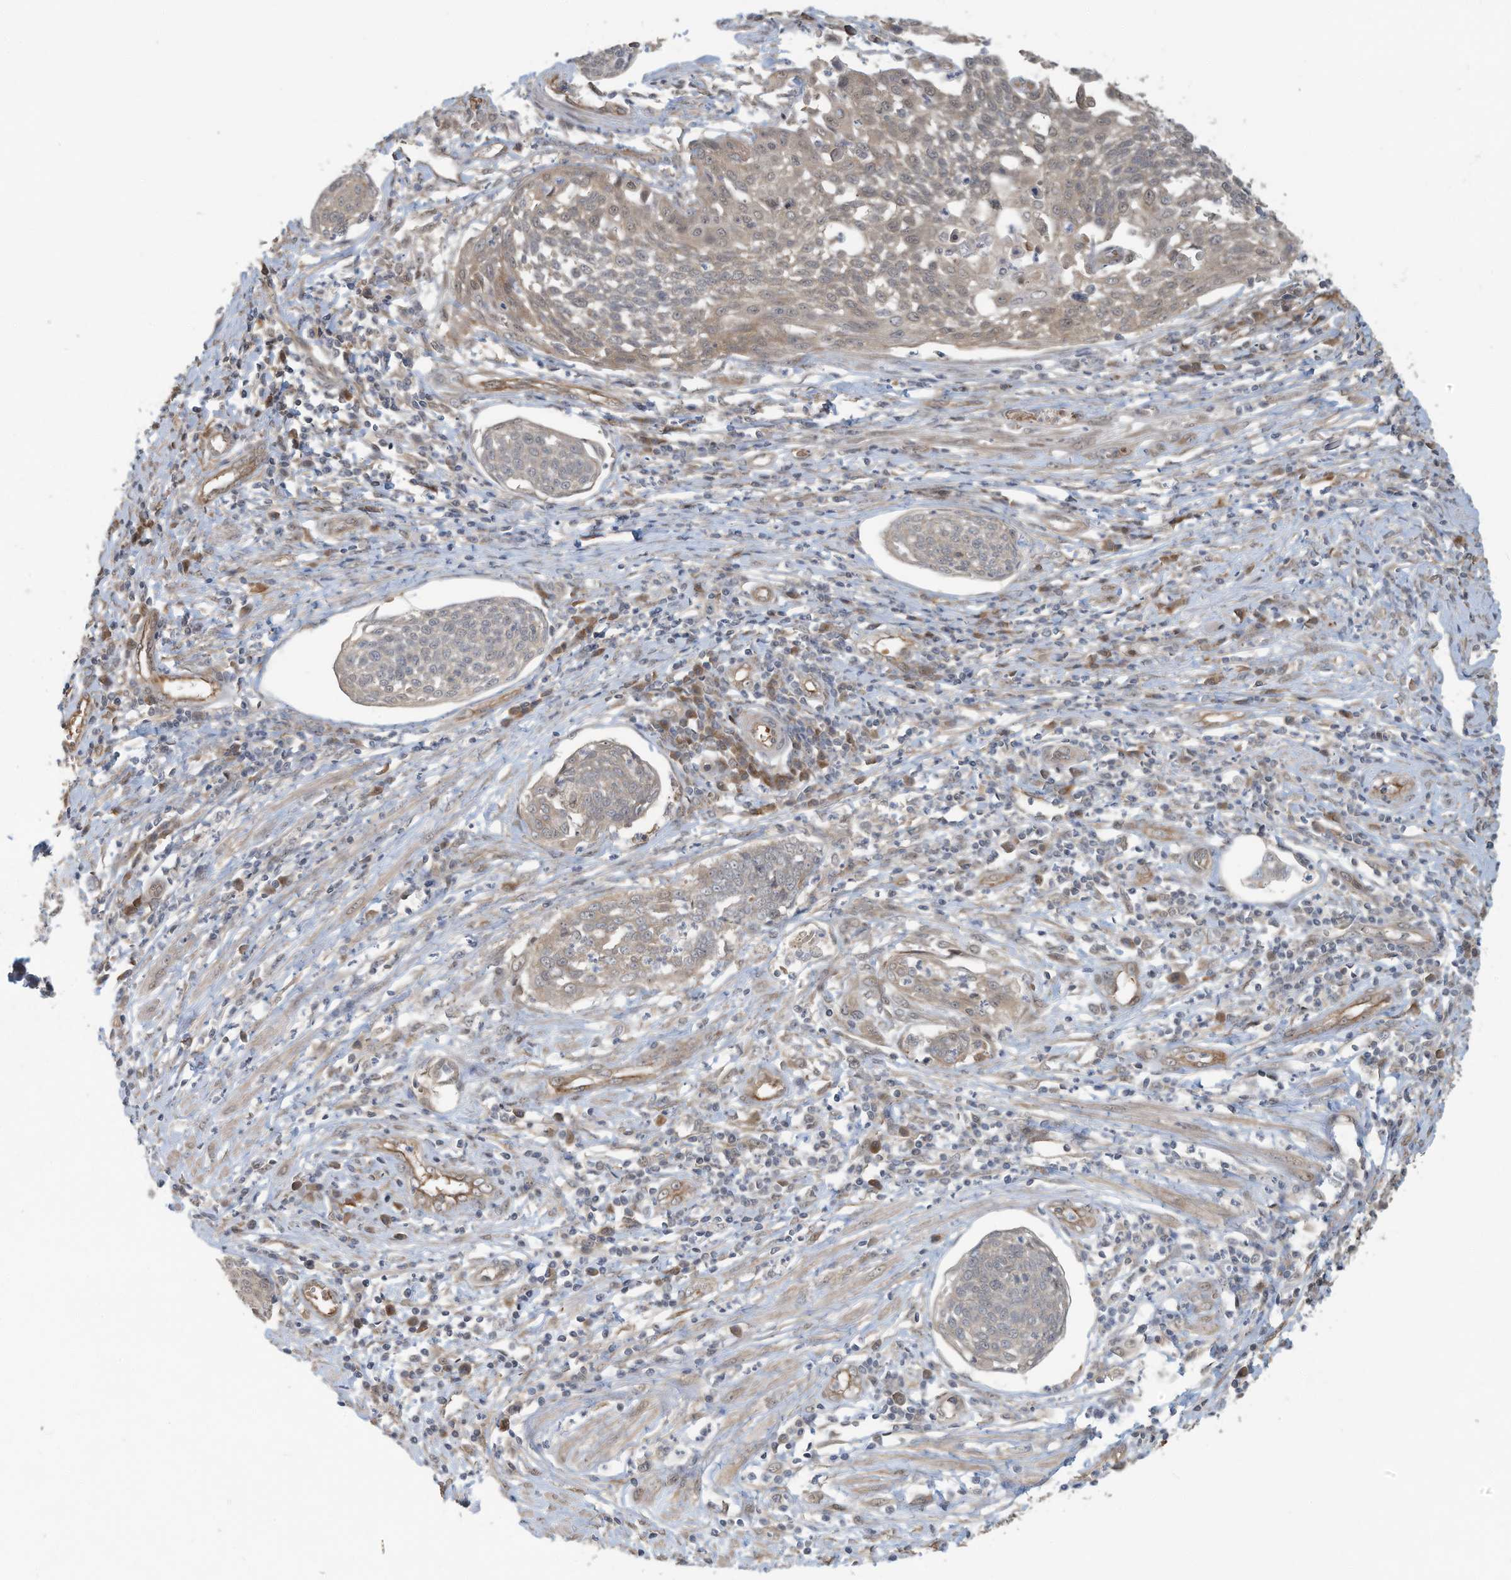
{"staining": {"intensity": "weak", "quantity": ">75%", "location": "cytoplasmic/membranous"}, "tissue": "cervical cancer", "cell_type": "Tumor cells", "image_type": "cancer", "snomed": [{"axis": "morphology", "description": "Squamous cell carcinoma, NOS"}, {"axis": "topography", "description": "Cervix"}], "caption": "IHC micrograph of cervical squamous cell carcinoma stained for a protein (brown), which reveals low levels of weak cytoplasmic/membranous expression in about >75% of tumor cells.", "gene": "ERI2", "patient": {"sex": "female", "age": 34}}